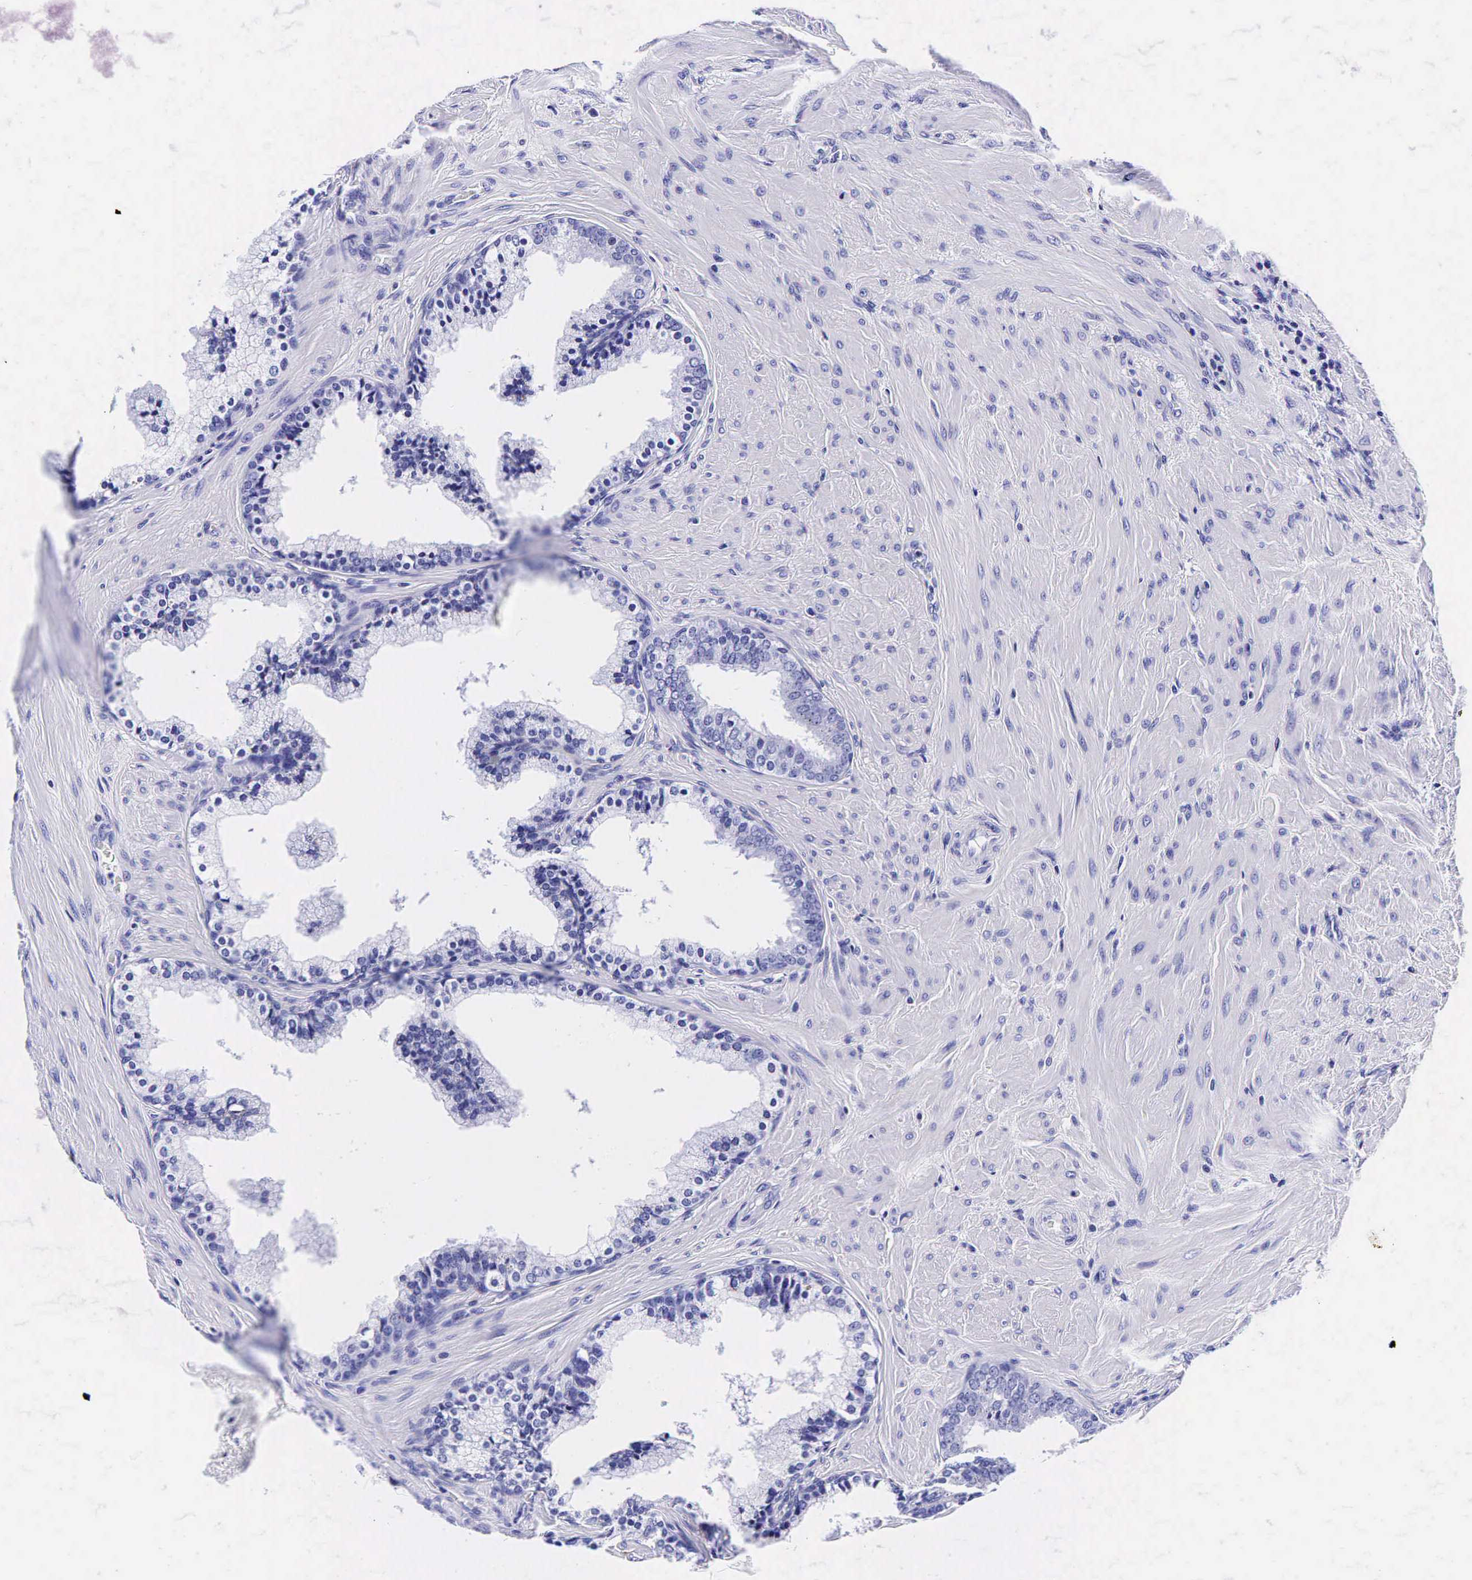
{"staining": {"intensity": "negative", "quantity": "none", "location": "none"}, "tissue": "prostate", "cell_type": "Glandular cells", "image_type": "normal", "snomed": [{"axis": "morphology", "description": "Normal tissue, NOS"}, {"axis": "topography", "description": "Prostate"}], "caption": "Immunohistochemistry image of normal prostate stained for a protein (brown), which demonstrates no expression in glandular cells.", "gene": "GCG", "patient": {"sex": "male", "age": 65}}